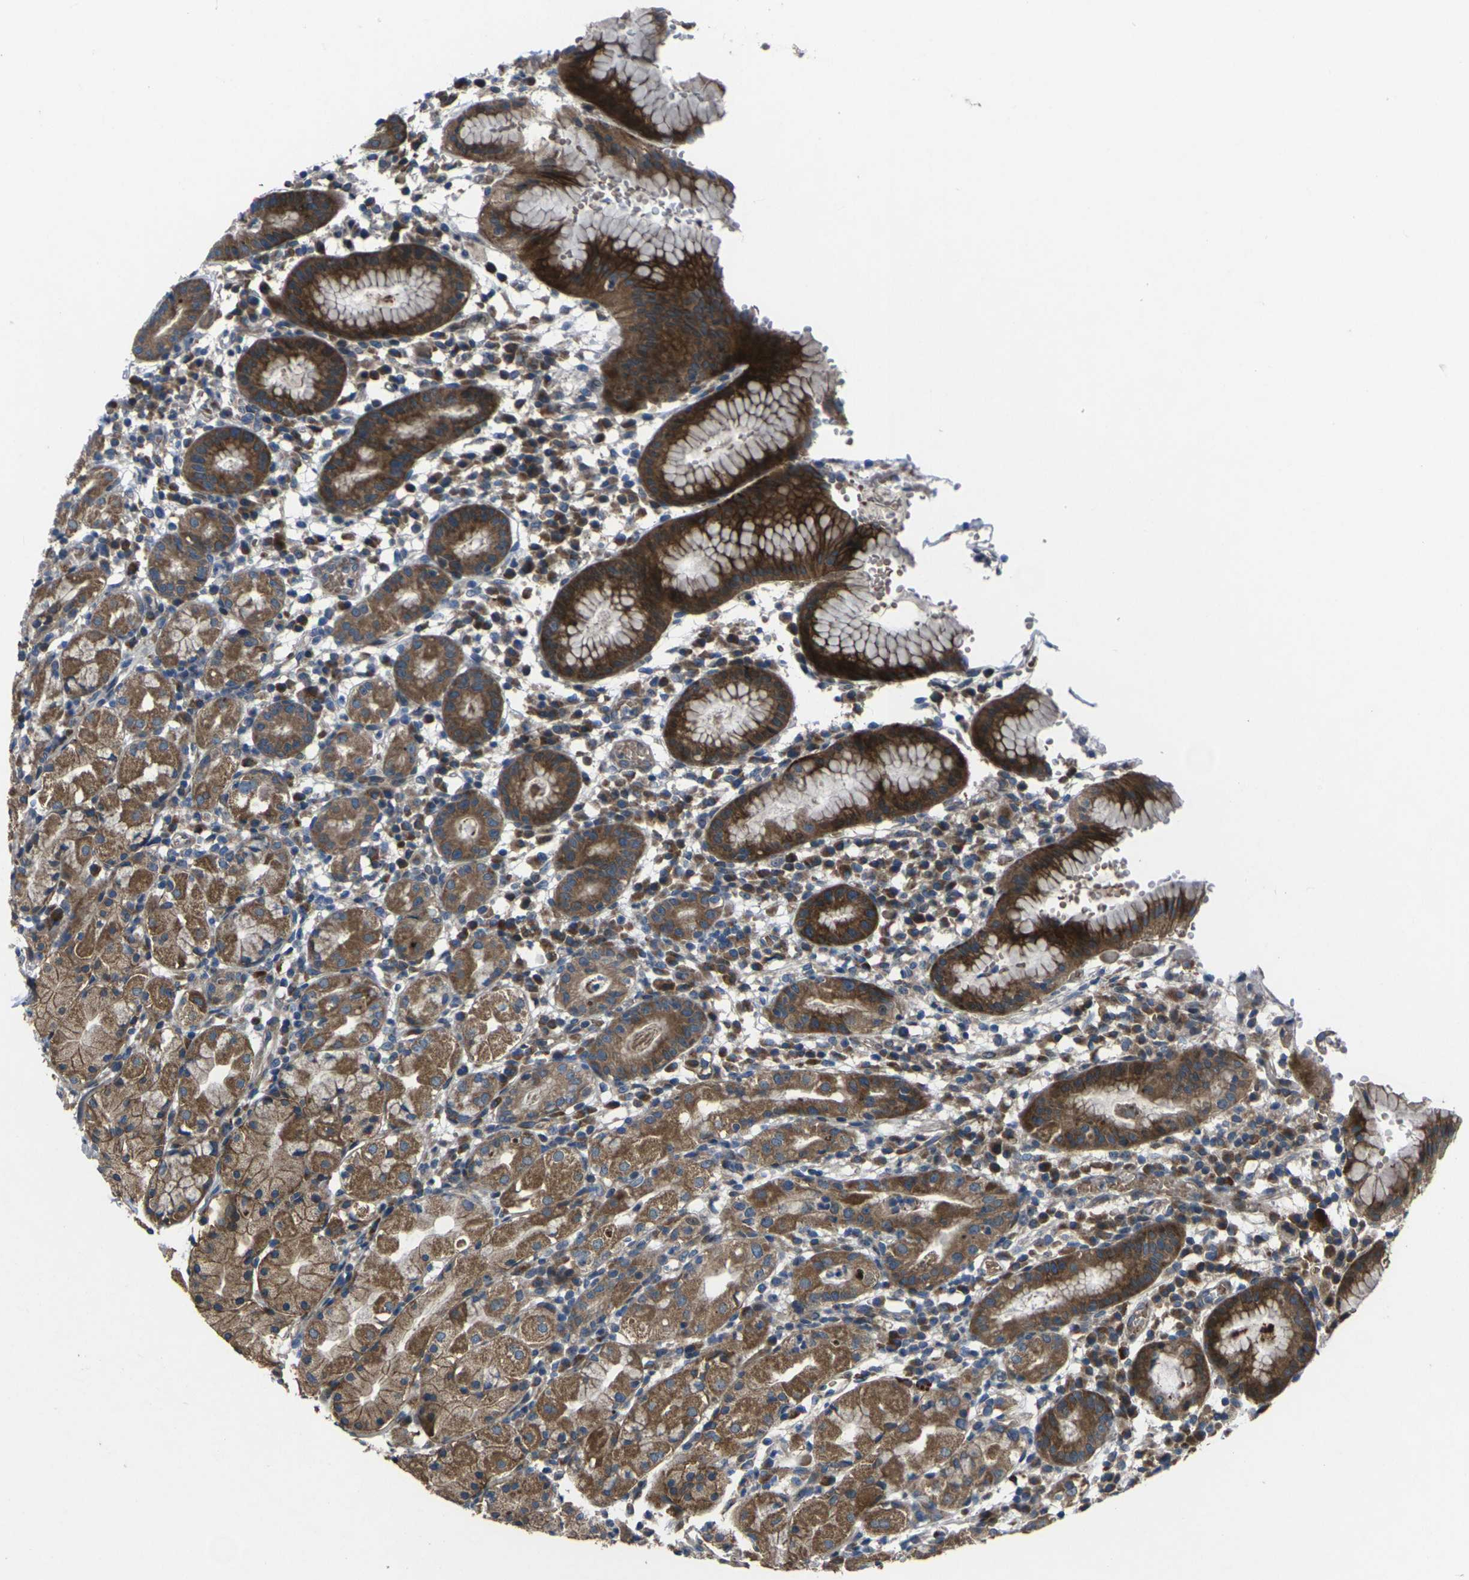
{"staining": {"intensity": "strong", "quantity": ">75%", "location": "cytoplasmic/membranous"}, "tissue": "stomach", "cell_type": "Glandular cells", "image_type": "normal", "snomed": [{"axis": "morphology", "description": "Normal tissue, NOS"}, {"axis": "topography", "description": "Stomach"}, {"axis": "topography", "description": "Stomach, lower"}], "caption": "Protein analysis of normal stomach demonstrates strong cytoplasmic/membranous positivity in about >75% of glandular cells. The protein of interest is shown in brown color, while the nuclei are stained blue.", "gene": "EDNRA", "patient": {"sex": "female", "age": 75}}